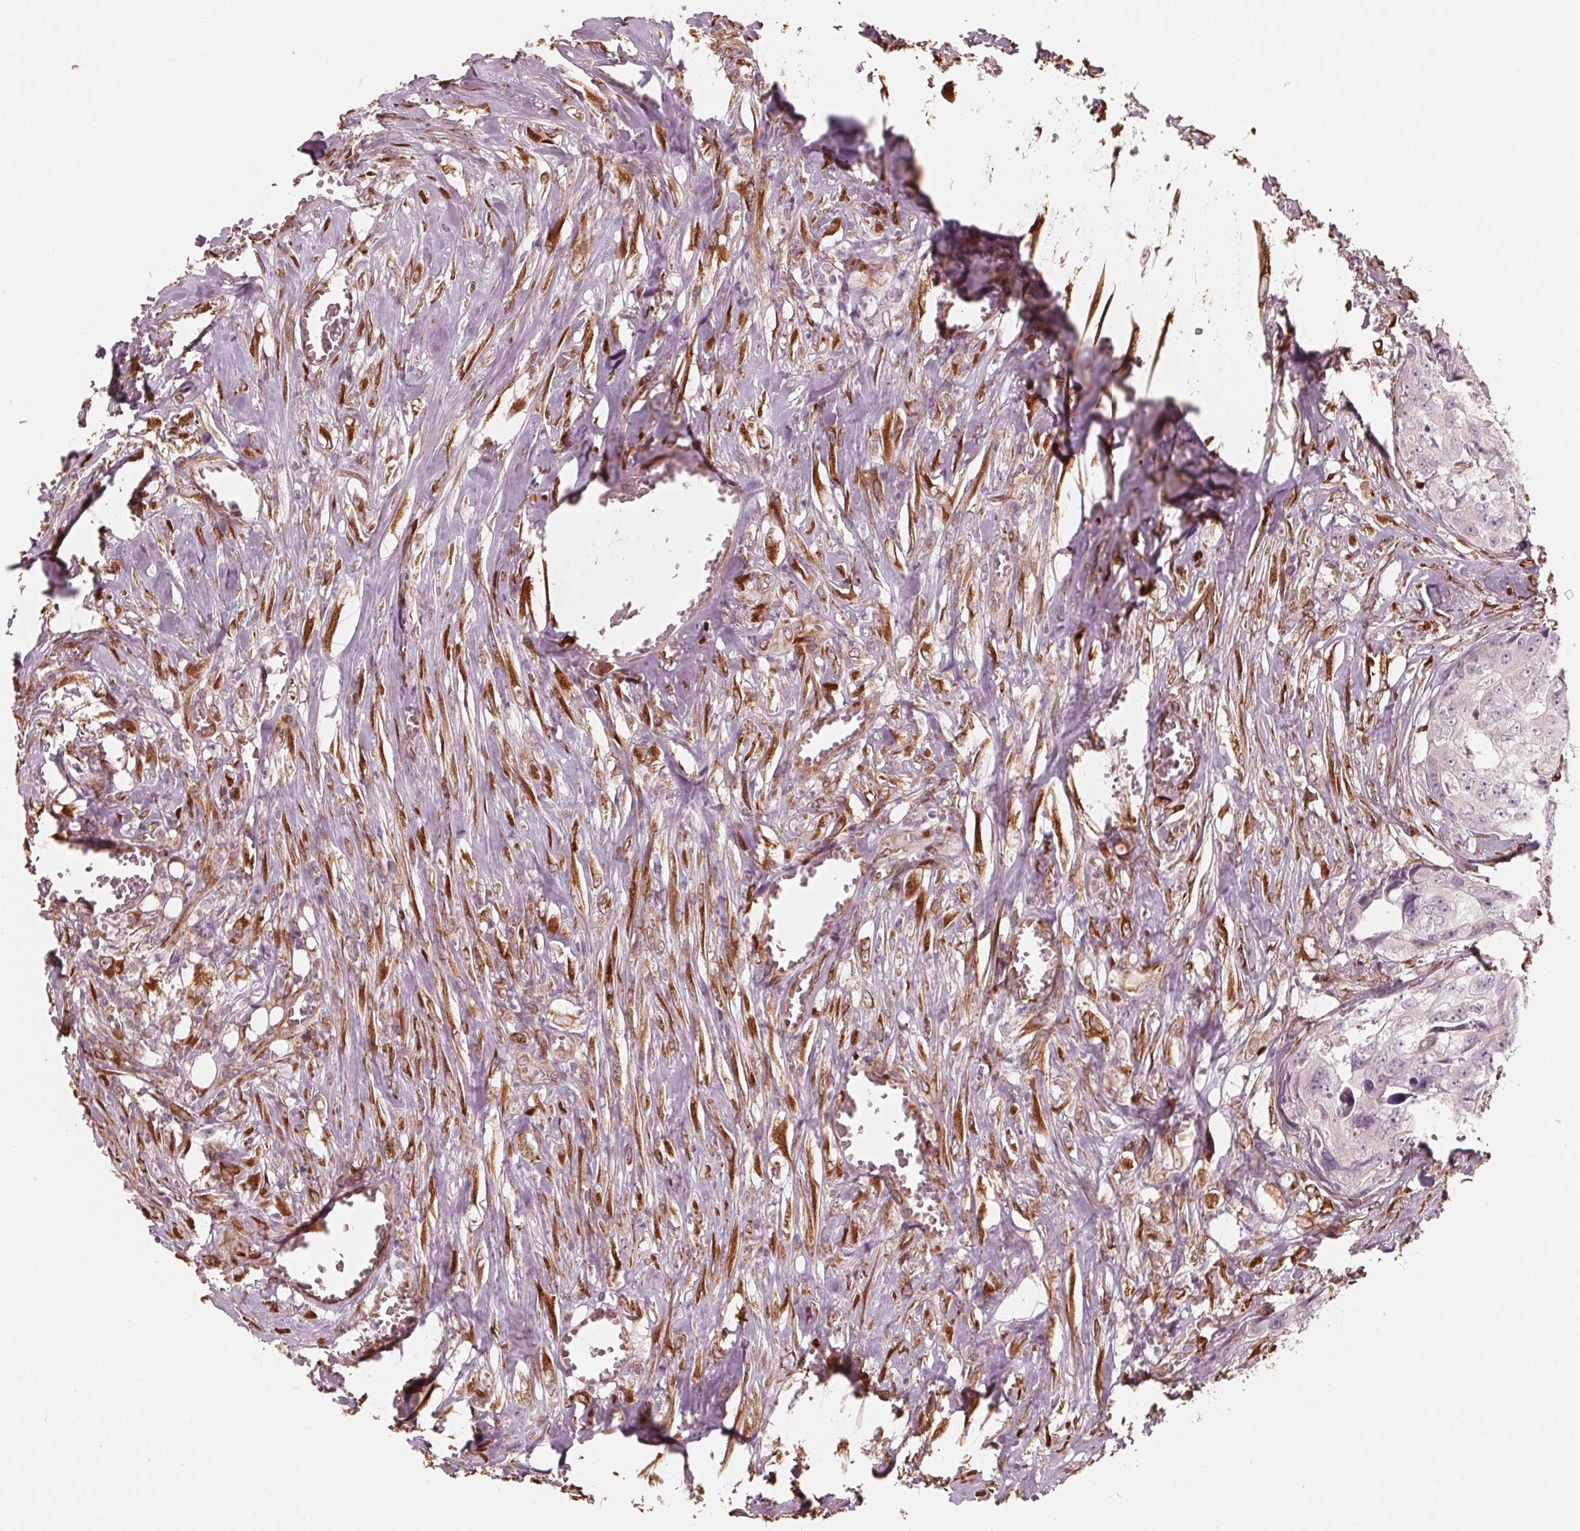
{"staining": {"intensity": "negative", "quantity": "none", "location": "none"}, "tissue": "colorectal cancer", "cell_type": "Tumor cells", "image_type": "cancer", "snomed": [{"axis": "morphology", "description": "Adenocarcinoma, NOS"}, {"axis": "topography", "description": "Rectum"}], "caption": "Colorectal cancer (adenocarcinoma) was stained to show a protein in brown. There is no significant expression in tumor cells.", "gene": "IKBIP", "patient": {"sex": "female", "age": 62}}